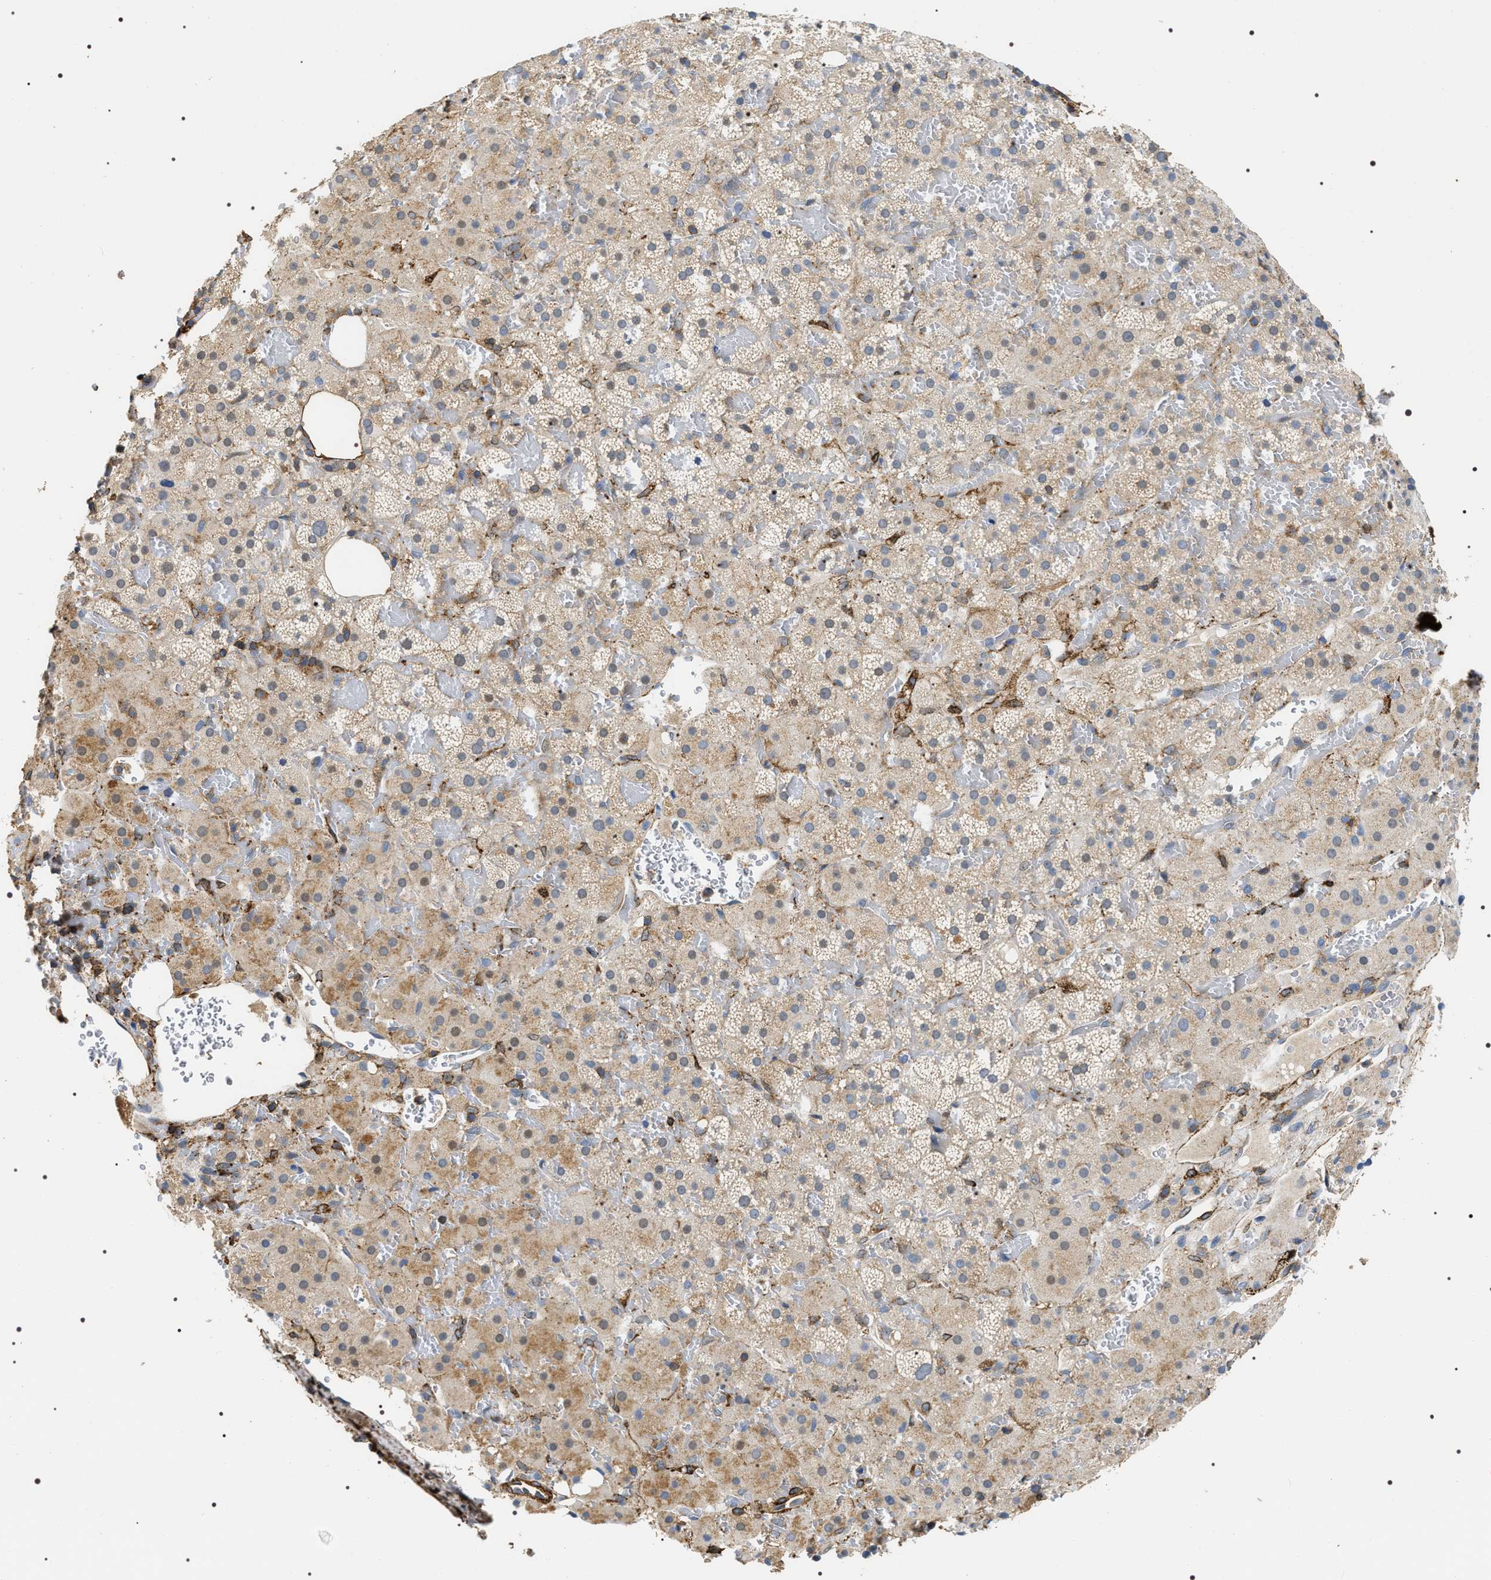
{"staining": {"intensity": "weak", "quantity": "<25%", "location": "cytoplasmic/membranous"}, "tissue": "adrenal gland", "cell_type": "Glandular cells", "image_type": "normal", "snomed": [{"axis": "morphology", "description": "Normal tissue, NOS"}, {"axis": "topography", "description": "Adrenal gland"}], "caption": "Immunohistochemical staining of normal human adrenal gland demonstrates no significant expression in glandular cells.", "gene": "ZC3HAV1L", "patient": {"sex": "female", "age": 59}}